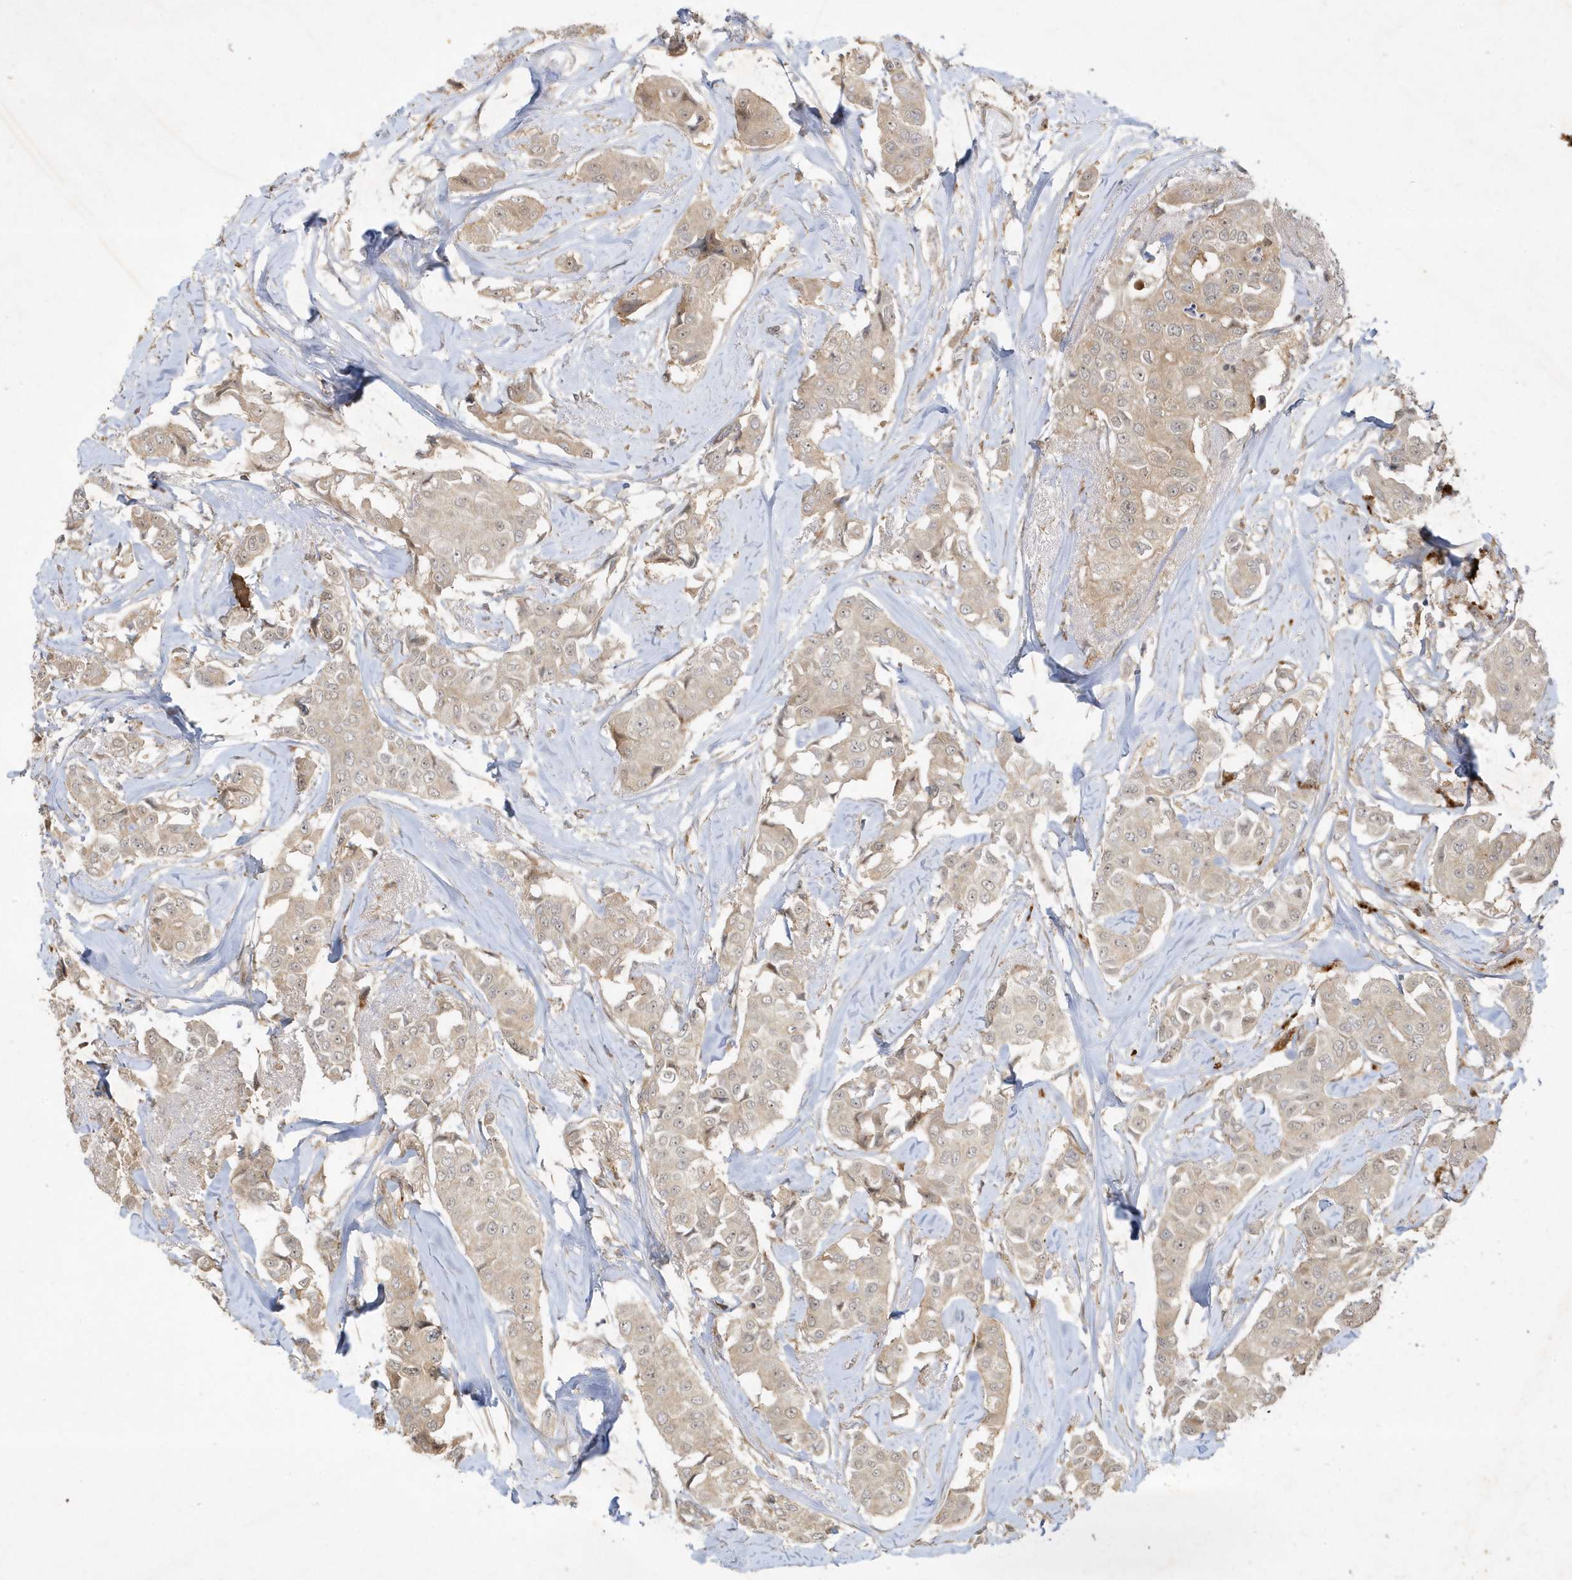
{"staining": {"intensity": "weak", "quantity": "<25%", "location": "cytoplasmic/membranous"}, "tissue": "breast cancer", "cell_type": "Tumor cells", "image_type": "cancer", "snomed": [{"axis": "morphology", "description": "Duct carcinoma"}, {"axis": "topography", "description": "Breast"}], "caption": "Protein analysis of breast intraductal carcinoma displays no significant staining in tumor cells.", "gene": "IFT57", "patient": {"sex": "female", "age": 80}}